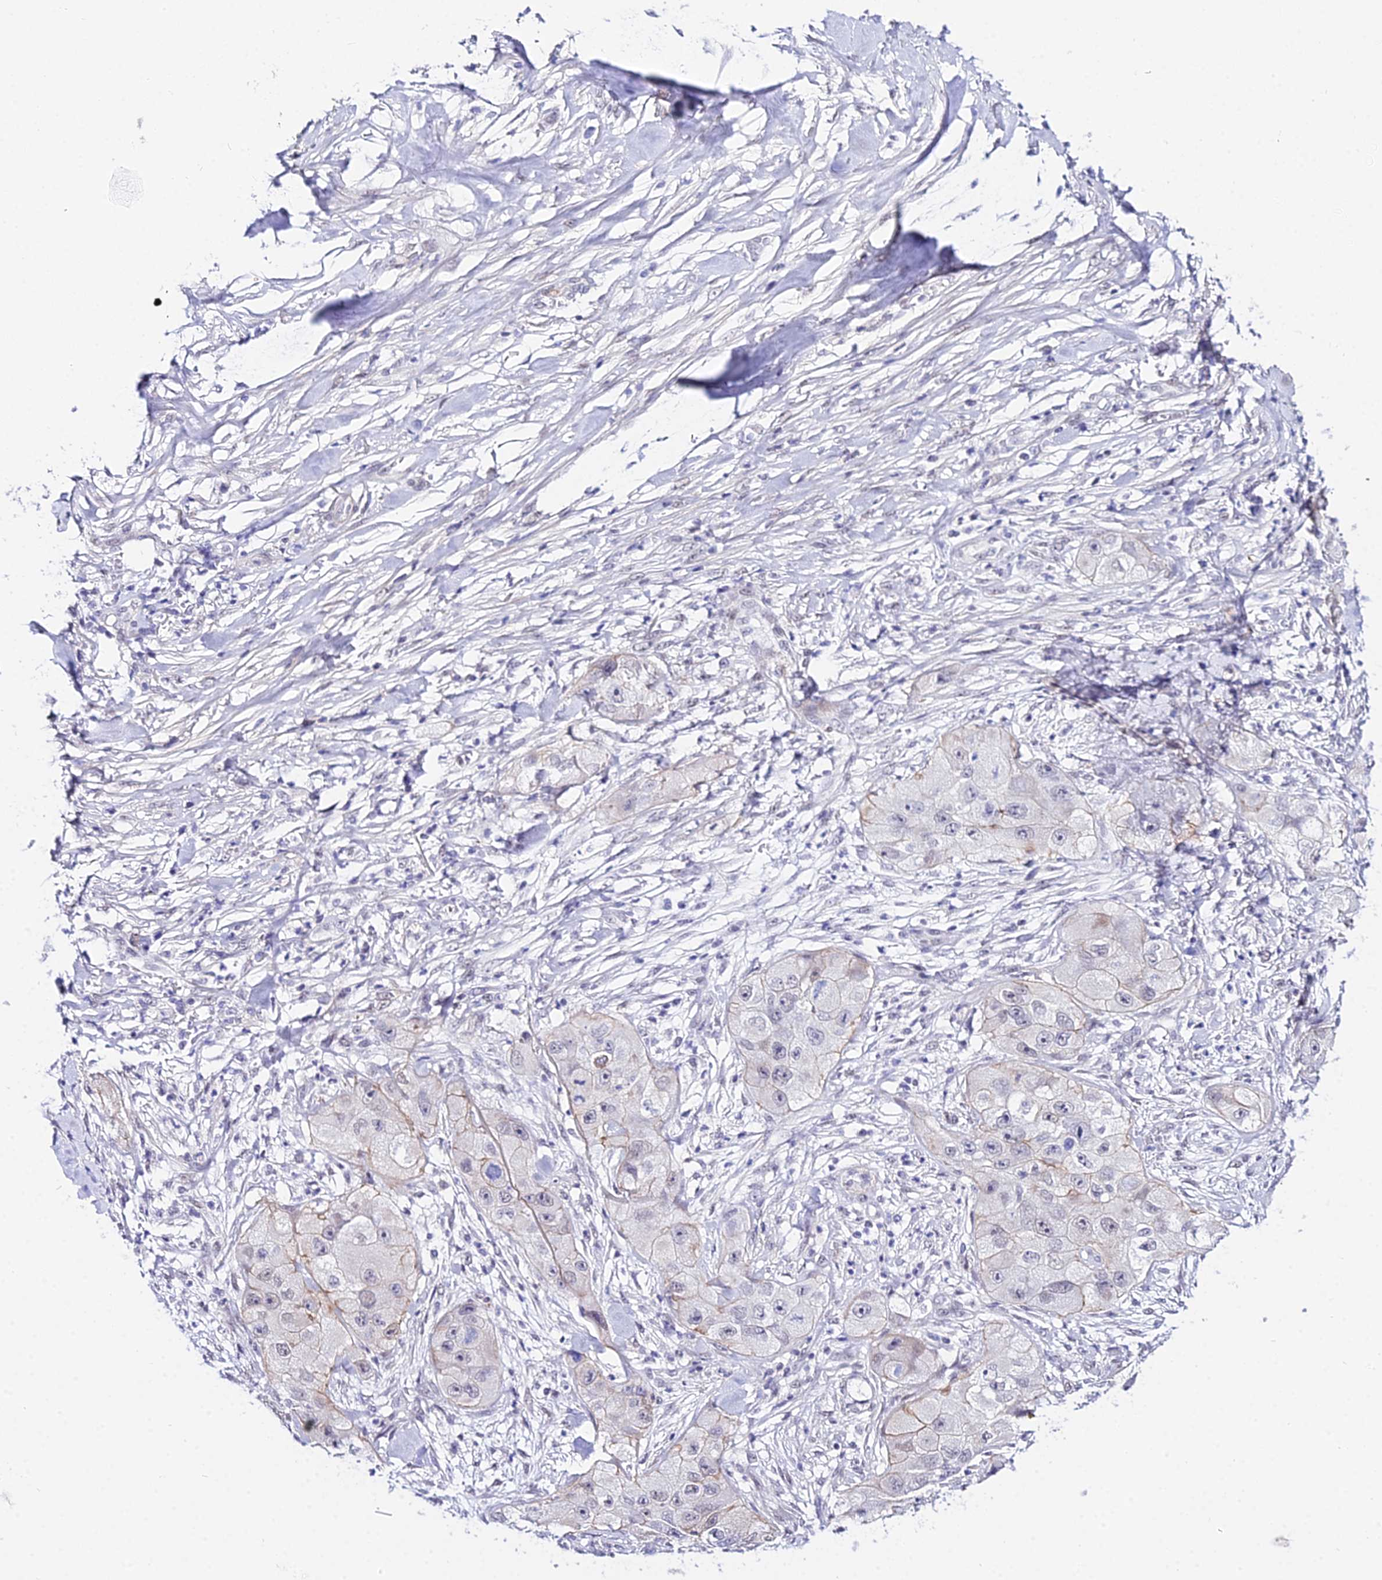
{"staining": {"intensity": "negative", "quantity": "none", "location": "none"}, "tissue": "skin cancer", "cell_type": "Tumor cells", "image_type": "cancer", "snomed": [{"axis": "morphology", "description": "Squamous cell carcinoma, NOS"}, {"axis": "topography", "description": "Skin"}, {"axis": "topography", "description": "Subcutis"}], "caption": "IHC micrograph of human skin squamous cell carcinoma stained for a protein (brown), which reveals no positivity in tumor cells.", "gene": "ZNF628", "patient": {"sex": "male", "age": 73}}